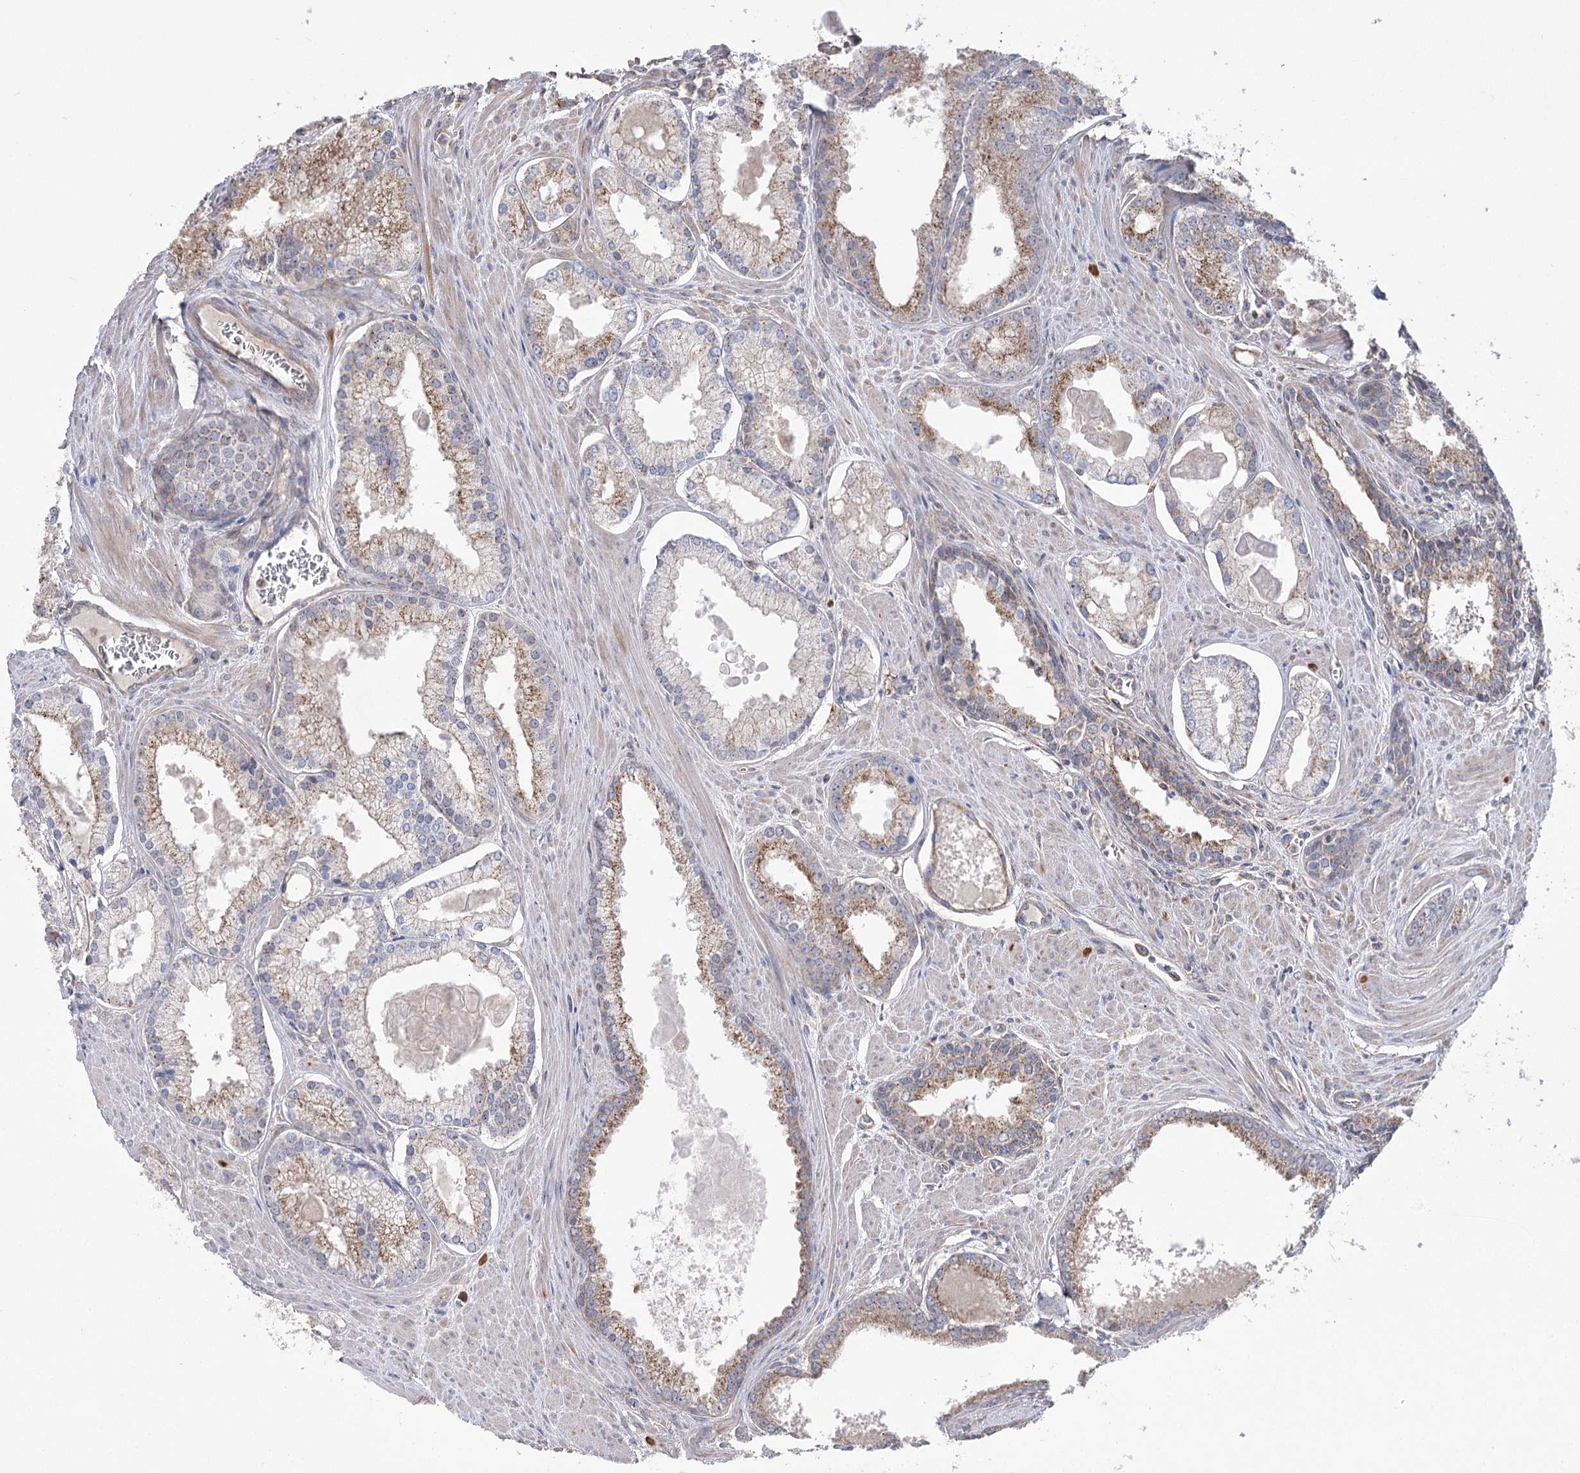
{"staining": {"intensity": "moderate", "quantity": "25%-75%", "location": "cytoplasmic/membranous"}, "tissue": "prostate cancer", "cell_type": "Tumor cells", "image_type": "cancer", "snomed": [{"axis": "morphology", "description": "Adenocarcinoma, Low grade"}, {"axis": "topography", "description": "Prostate"}], "caption": "A micrograph showing moderate cytoplasmic/membranous staining in approximately 25%-75% of tumor cells in low-grade adenocarcinoma (prostate), as visualized by brown immunohistochemical staining.", "gene": "AURKC", "patient": {"sex": "male", "age": 54}}